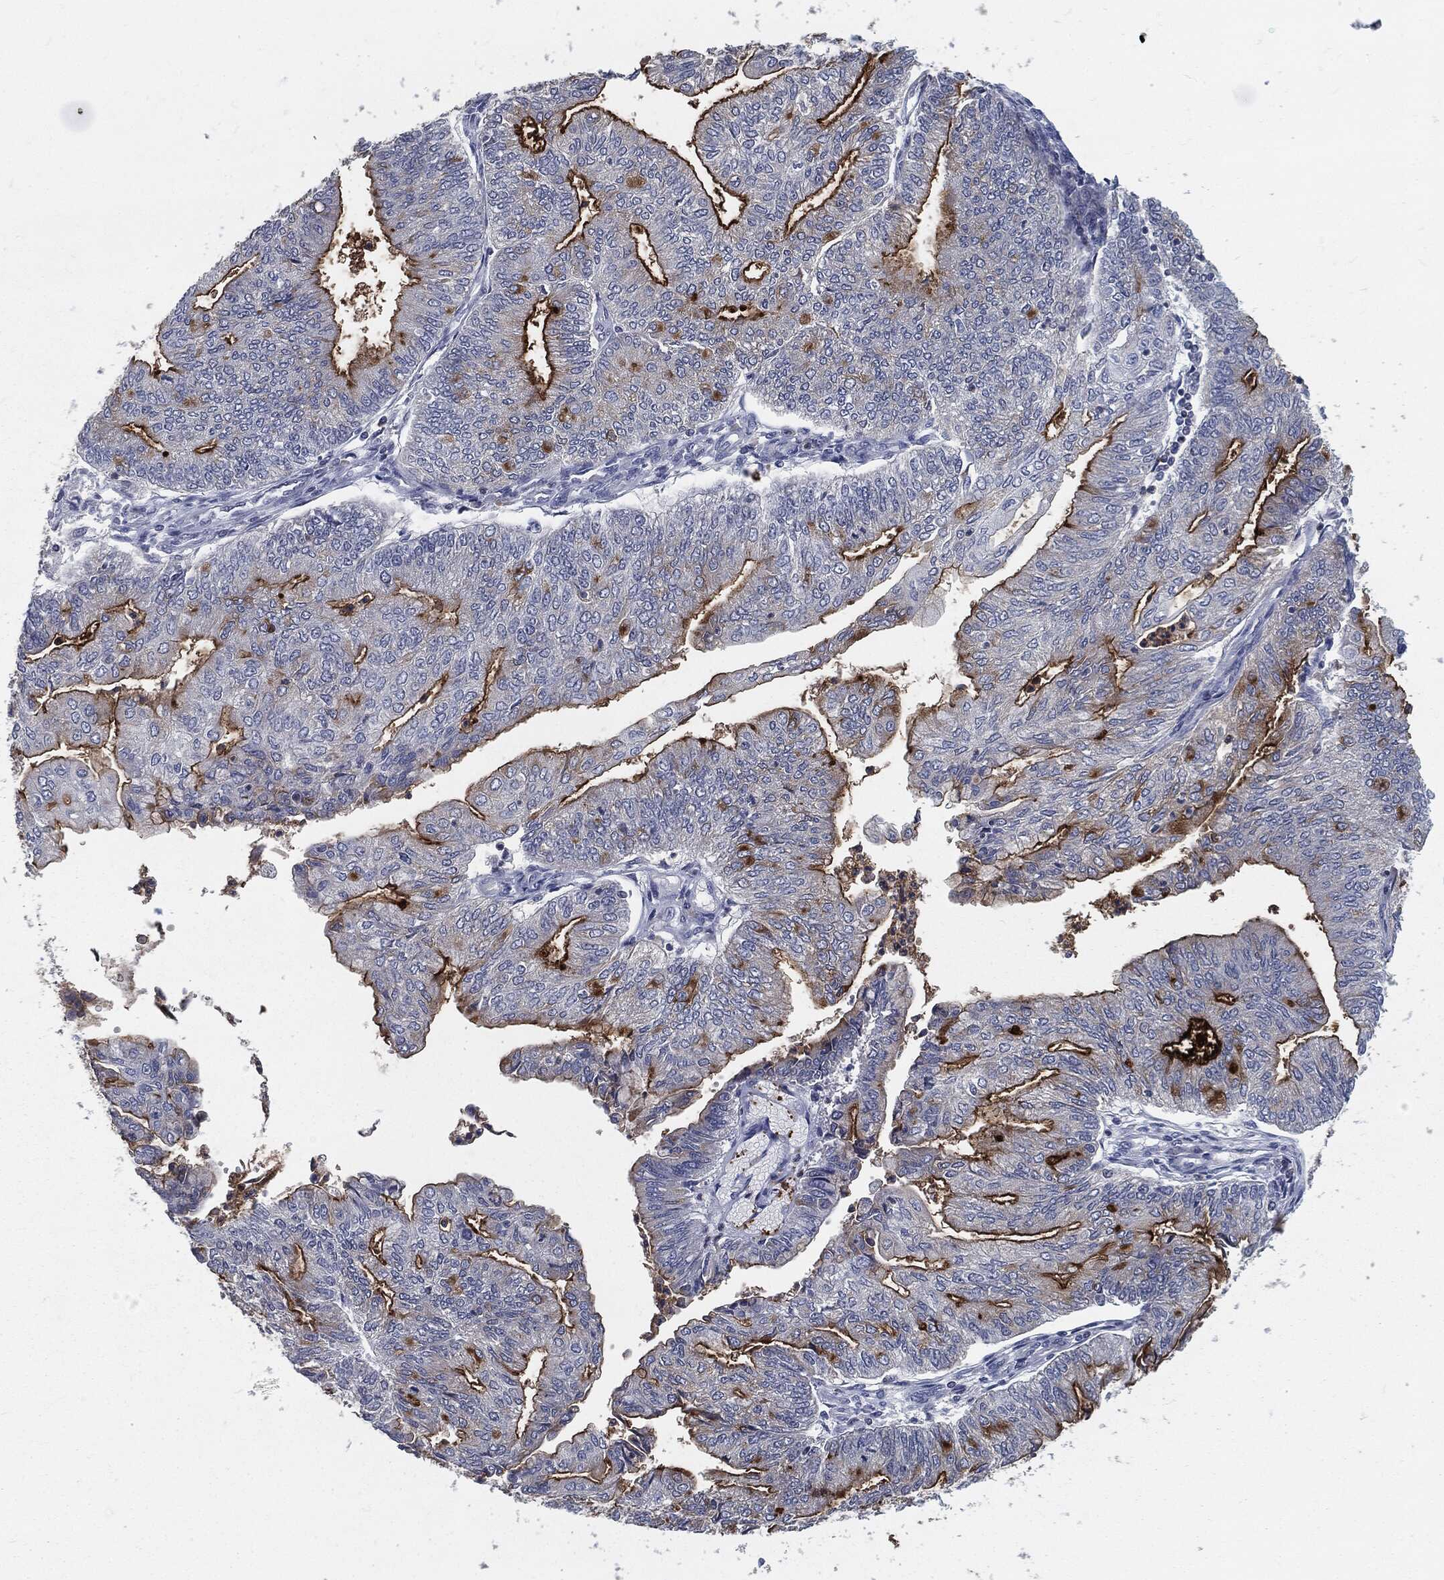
{"staining": {"intensity": "strong", "quantity": "25%-75%", "location": "cytoplasmic/membranous"}, "tissue": "endometrial cancer", "cell_type": "Tumor cells", "image_type": "cancer", "snomed": [{"axis": "morphology", "description": "Adenocarcinoma, NOS"}, {"axis": "topography", "description": "Endometrium"}], "caption": "Immunohistochemical staining of adenocarcinoma (endometrial) exhibits high levels of strong cytoplasmic/membranous positivity in approximately 25%-75% of tumor cells.", "gene": "PROM1", "patient": {"sex": "female", "age": 59}}